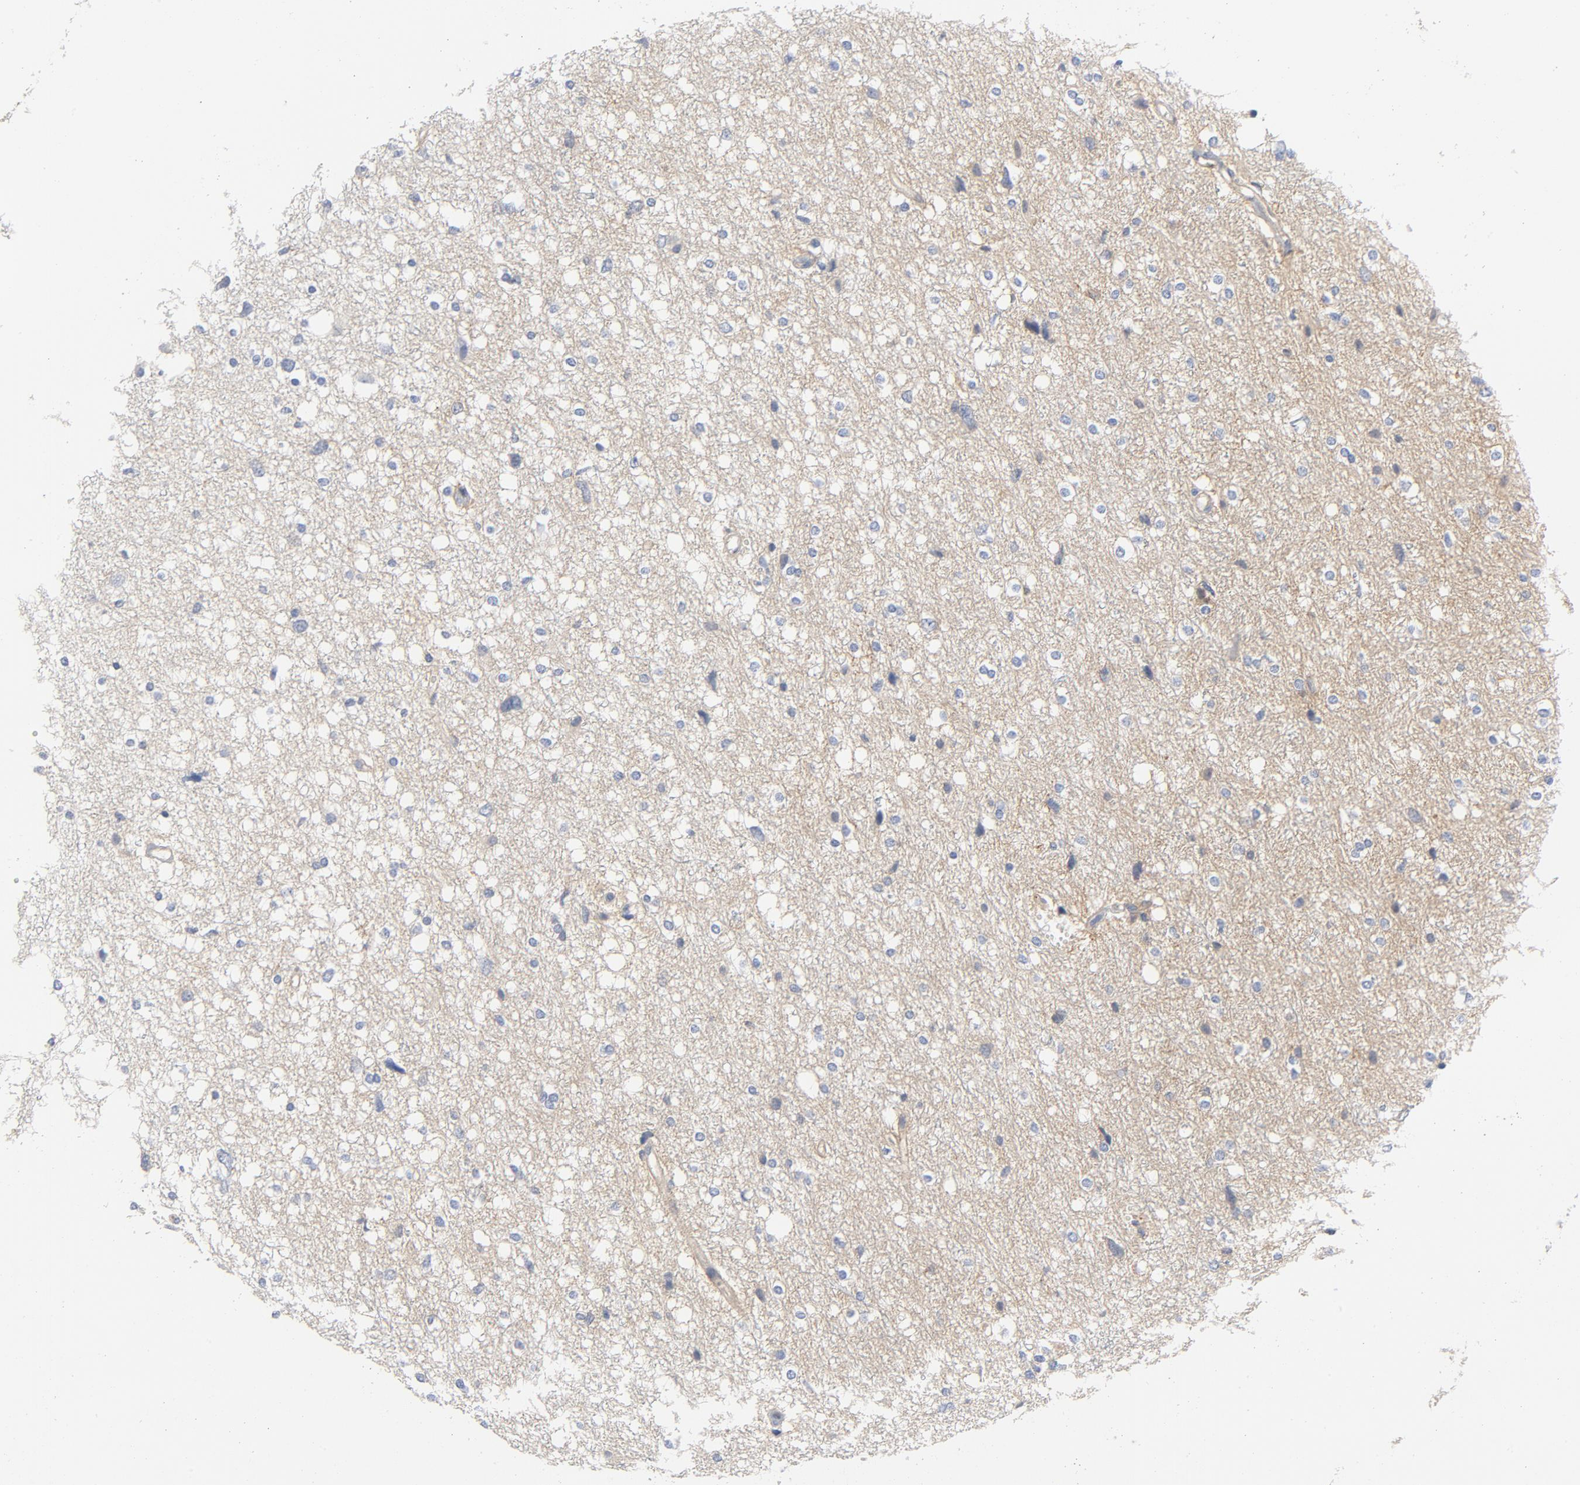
{"staining": {"intensity": "weak", "quantity": ">75%", "location": "cytoplasmic/membranous"}, "tissue": "glioma", "cell_type": "Tumor cells", "image_type": "cancer", "snomed": [{"axis": "morphology", "description": "Glioma, malignant, High grade"}, {"axis": "topography", "description": "Brain"}], "caption": "This image demonstrates immunohistochemistry (IHC) staining of high-grade glioma (malignant), with low weak cytoplasmic/membranous expression in approximately >75% of tumor cells.", "gene": "SRC", "patient": {"sex": "female", "age": 59}}